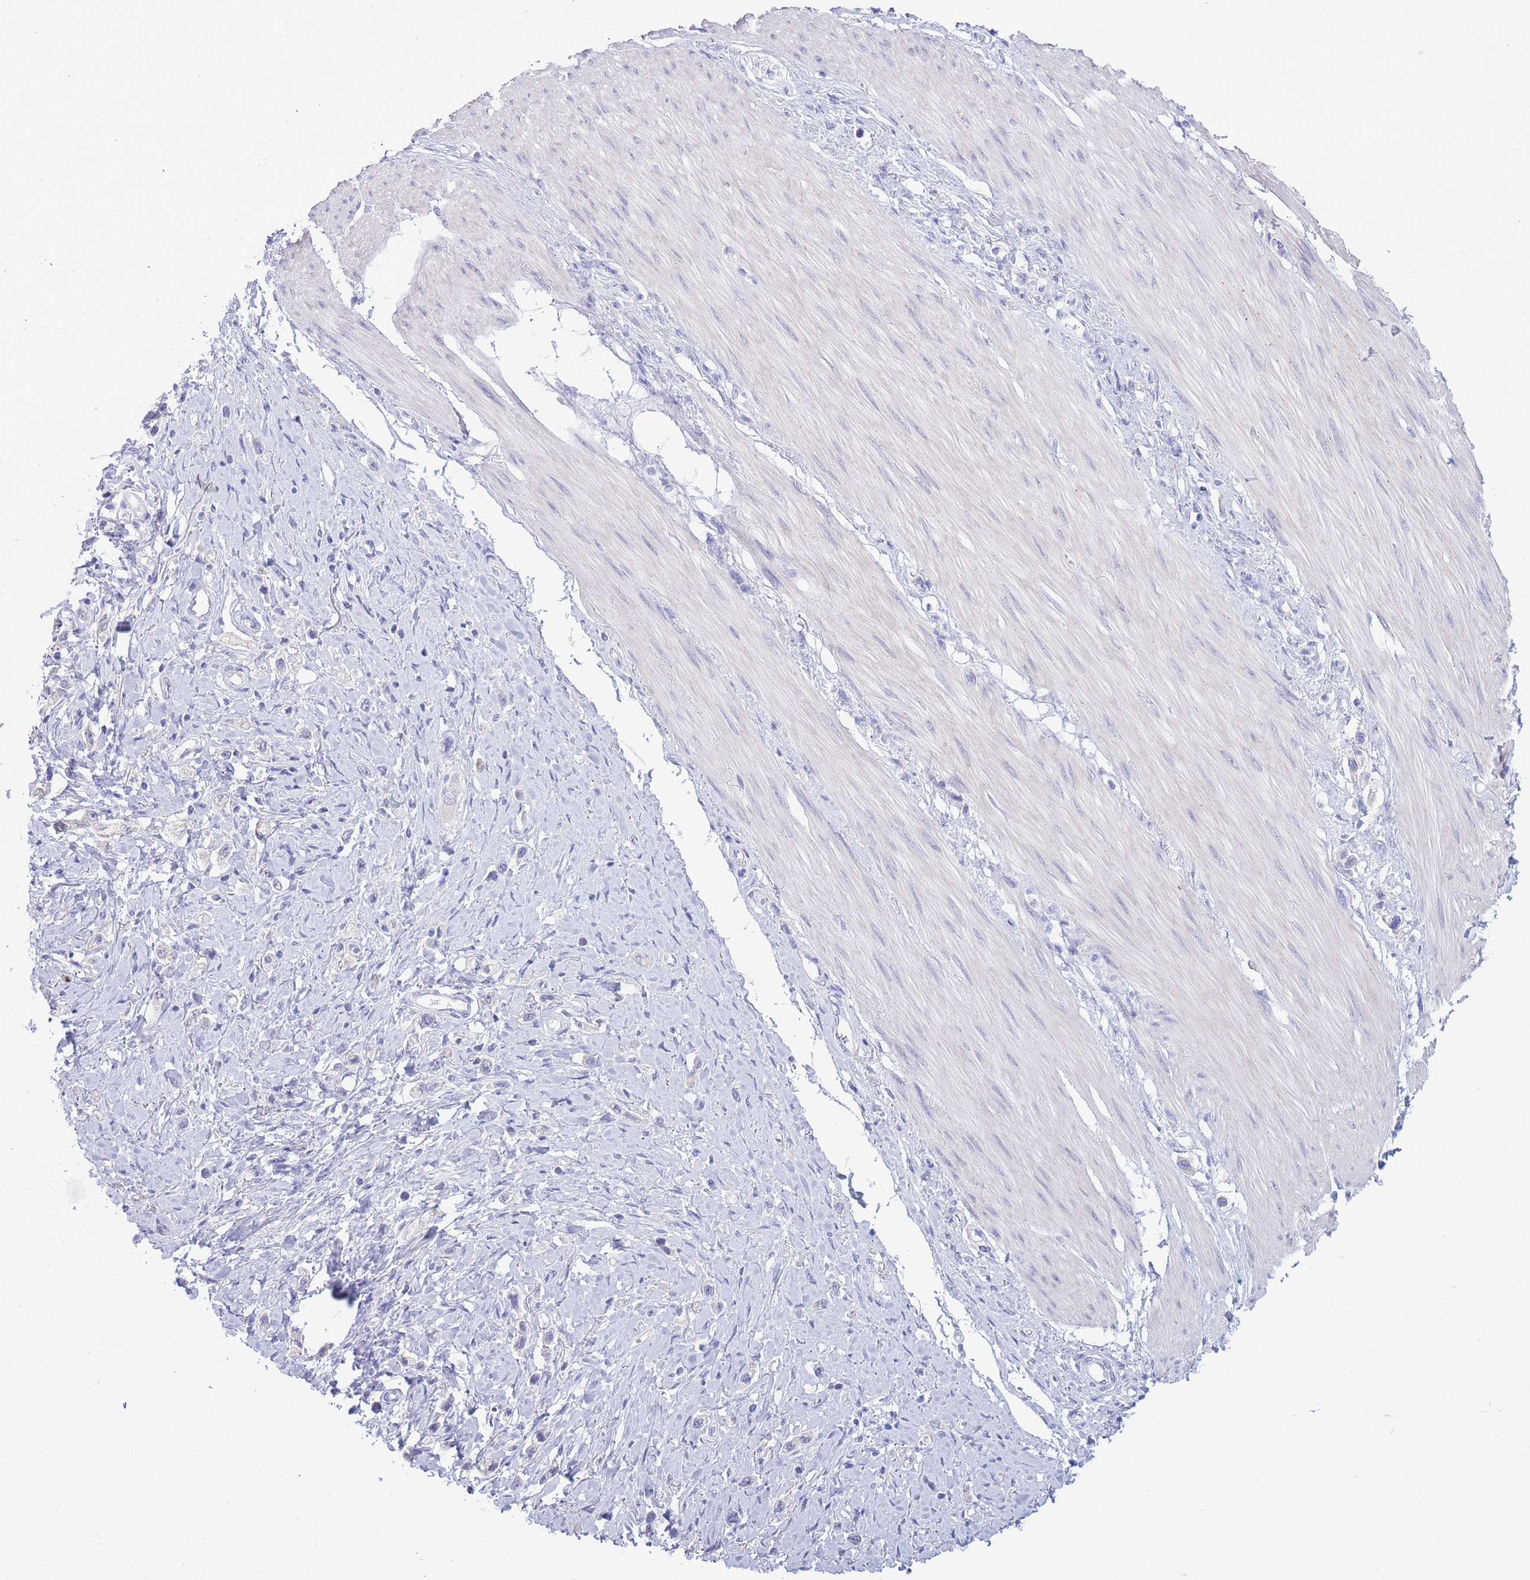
{"staining": {"intensity": "negative", "quantity": "none", "location": "none"}, "tissue": "stomach cancer", "cell_type": "Tumor cells", "image_type": "cancer", "snomed": [{"axis": "morphology", "description": "Adenocarcinoma, NOS"}, {"axis": "topography", "description": "Stomach"}], "caption": "IHC photomicrograph of human stomach cancer (adenocarcinoma) stained for a protein (brown), which demonstrates no positivity in tumor cells.", "gene": "ASAP3", "patient": {"sex": "female", "age": 65}}